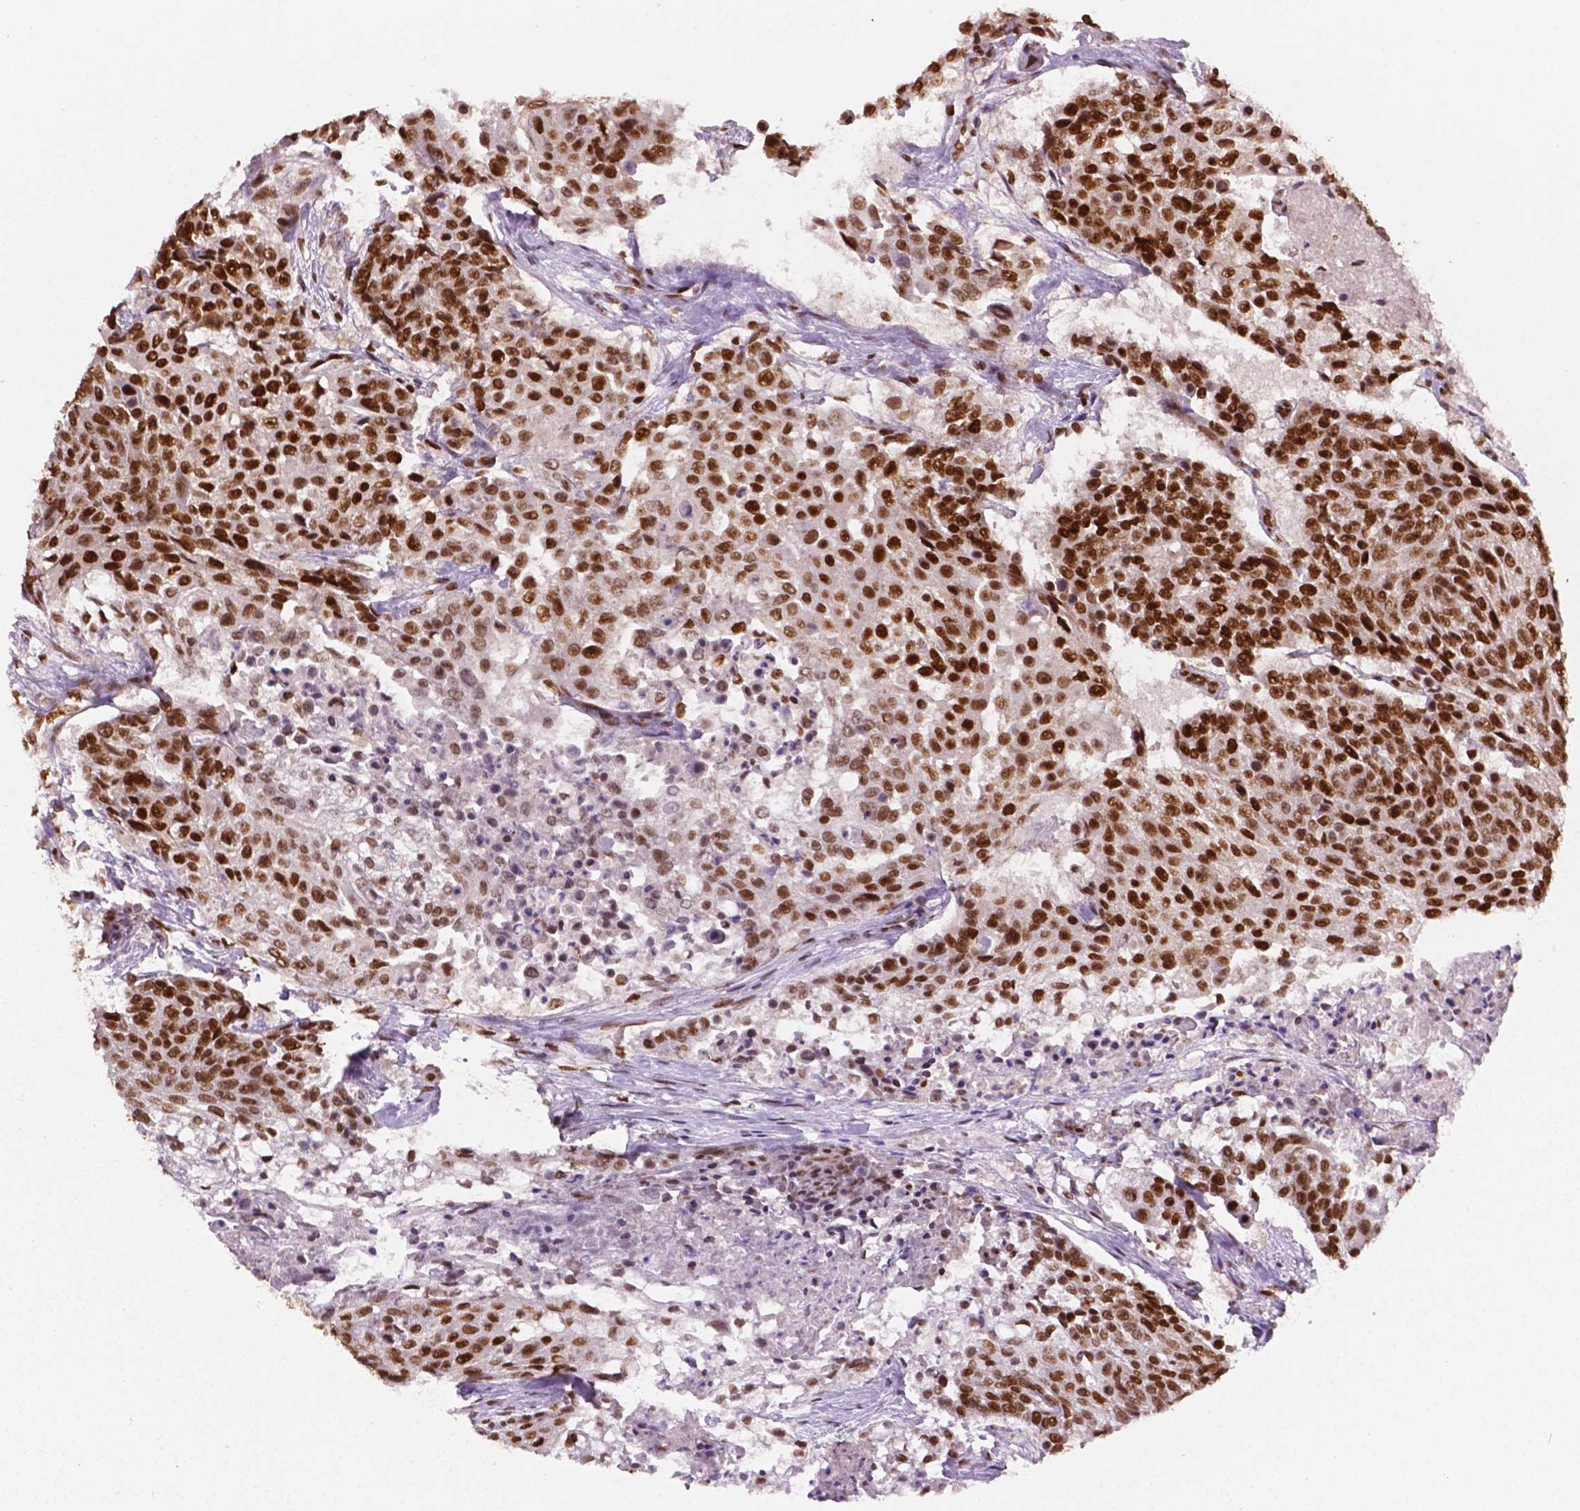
{"staining": {"intensity": "moderate", "quantity": "25%-75%", "location": "nuclear"}, "tissue": "urothelial cancer", "cell_type": "Tumor cells", "image_type": "cancer", "snomed": [{"axis": "morphology", "description": "Urothelial carcinoma, High grade"}, {"axis": "topography", "description": "Urinary bladder"}], "caption": "IHC staining of high-grade urothelial carcinoma, which shows medium levels of moderate nuclear expression in about 25%-75% of tumor cells indicating moderate nuclear protein positivity. The staining was performed using DAB (brown) for protein detection and nuclei were counterstained in hematoxylin (blue).", "gene": "MLH1", "patient": {"sex": "female", "age": 63}}